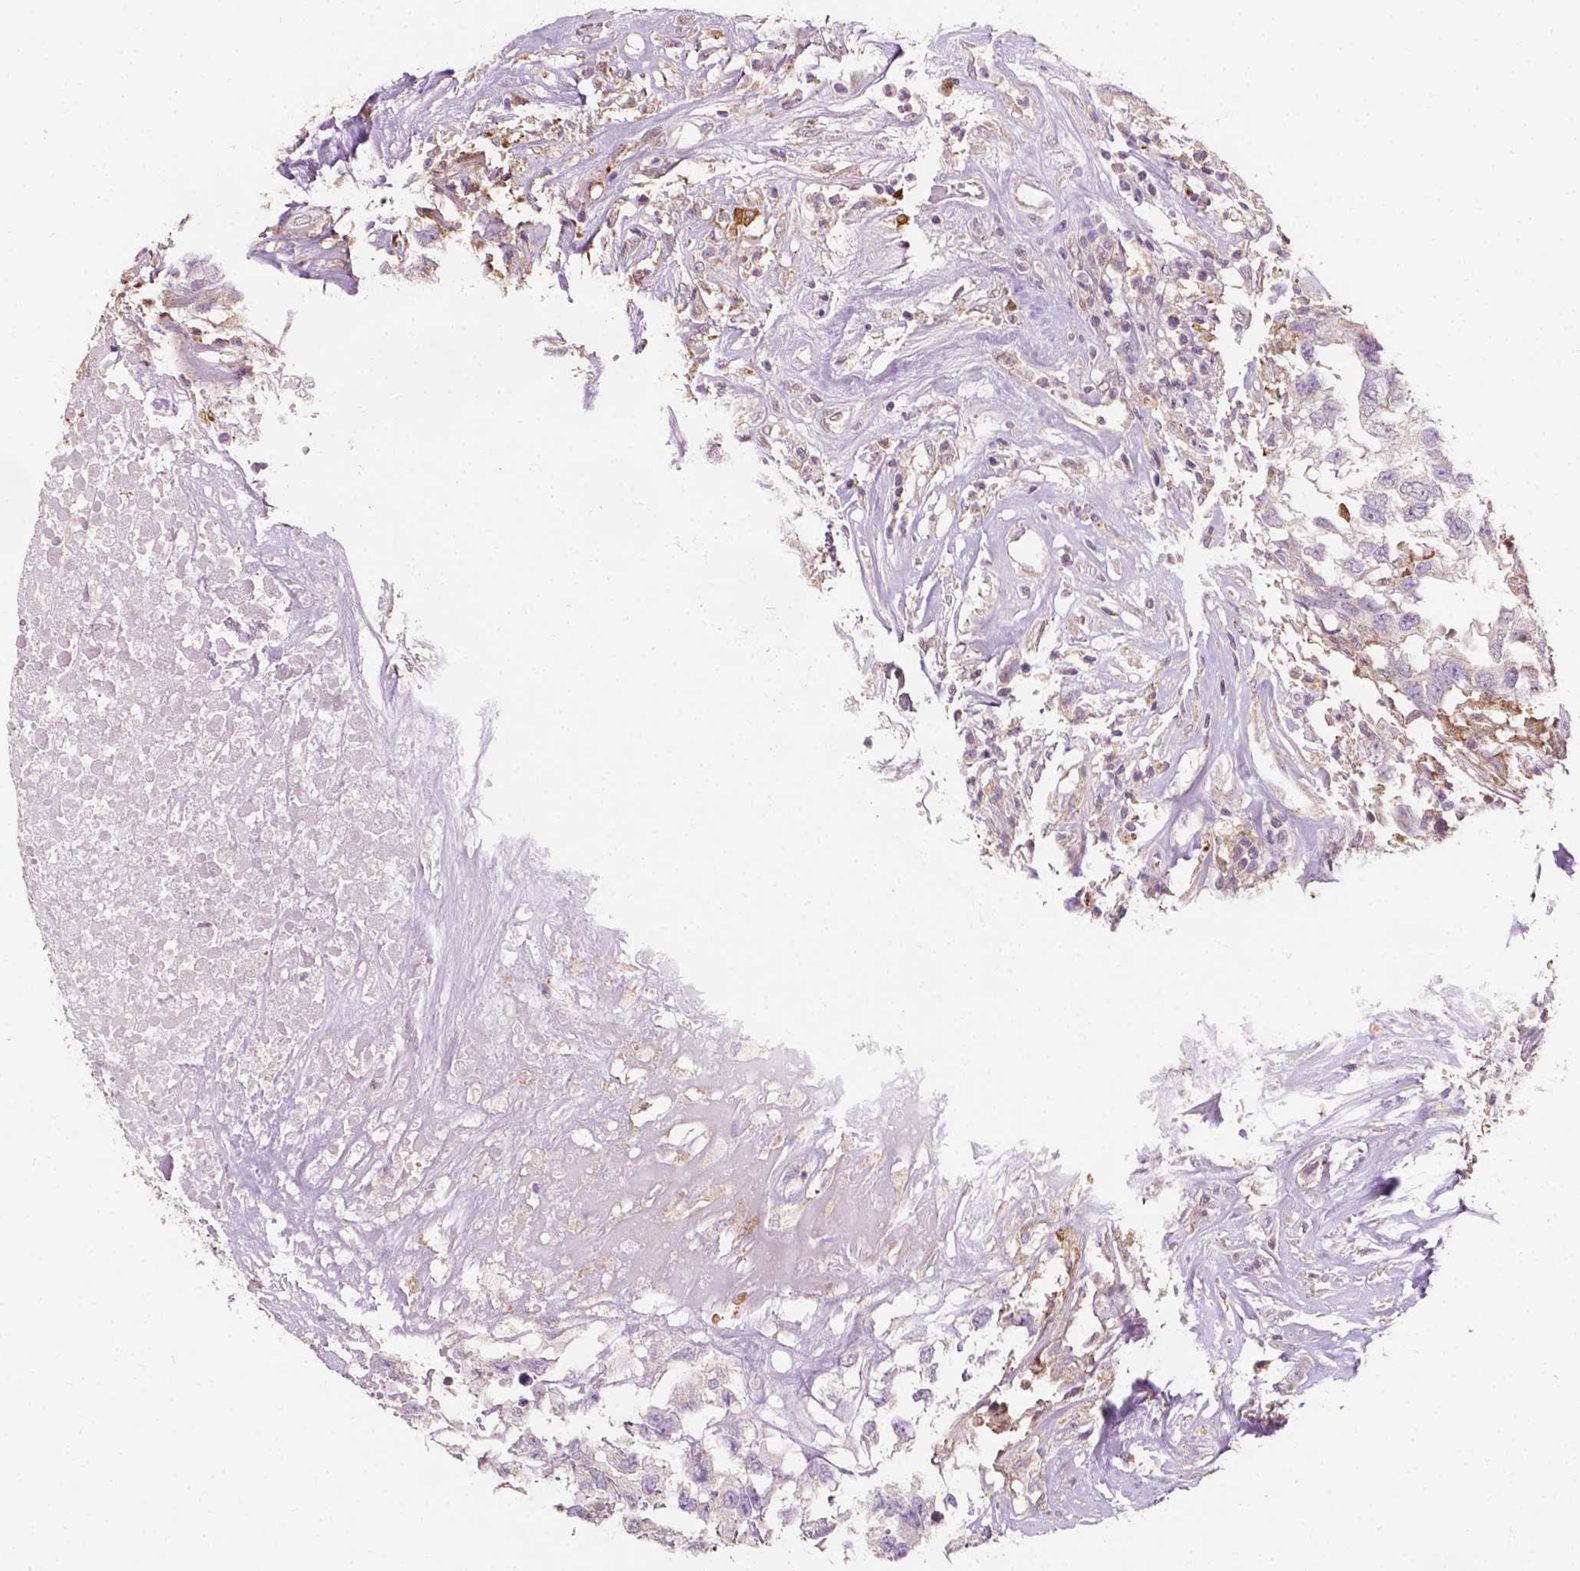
{"staining": {"intensity": "negative", "quantity": "none", "location": "none"}, "tissue": "testis cancer", "cell_type": "Tumor cells", "image_type": "cancer", "snomed": [{"axis": "morphology", "description": "Carcinoma, Embryonal, NOS"}, {"axis": "topography", "description": "Testis"}], "caption": "The image displays no staining of tumor cells in embryonal carcinoma (testis). Brightfield microscopy of immunohistochemistry stained with DAB (3,3'-diaminobenzidine) (brown) and hematoxylin (blue), captured at high magnification.", "gene": "EBAG9", "patient": {"sex": "male", "age": 83}}